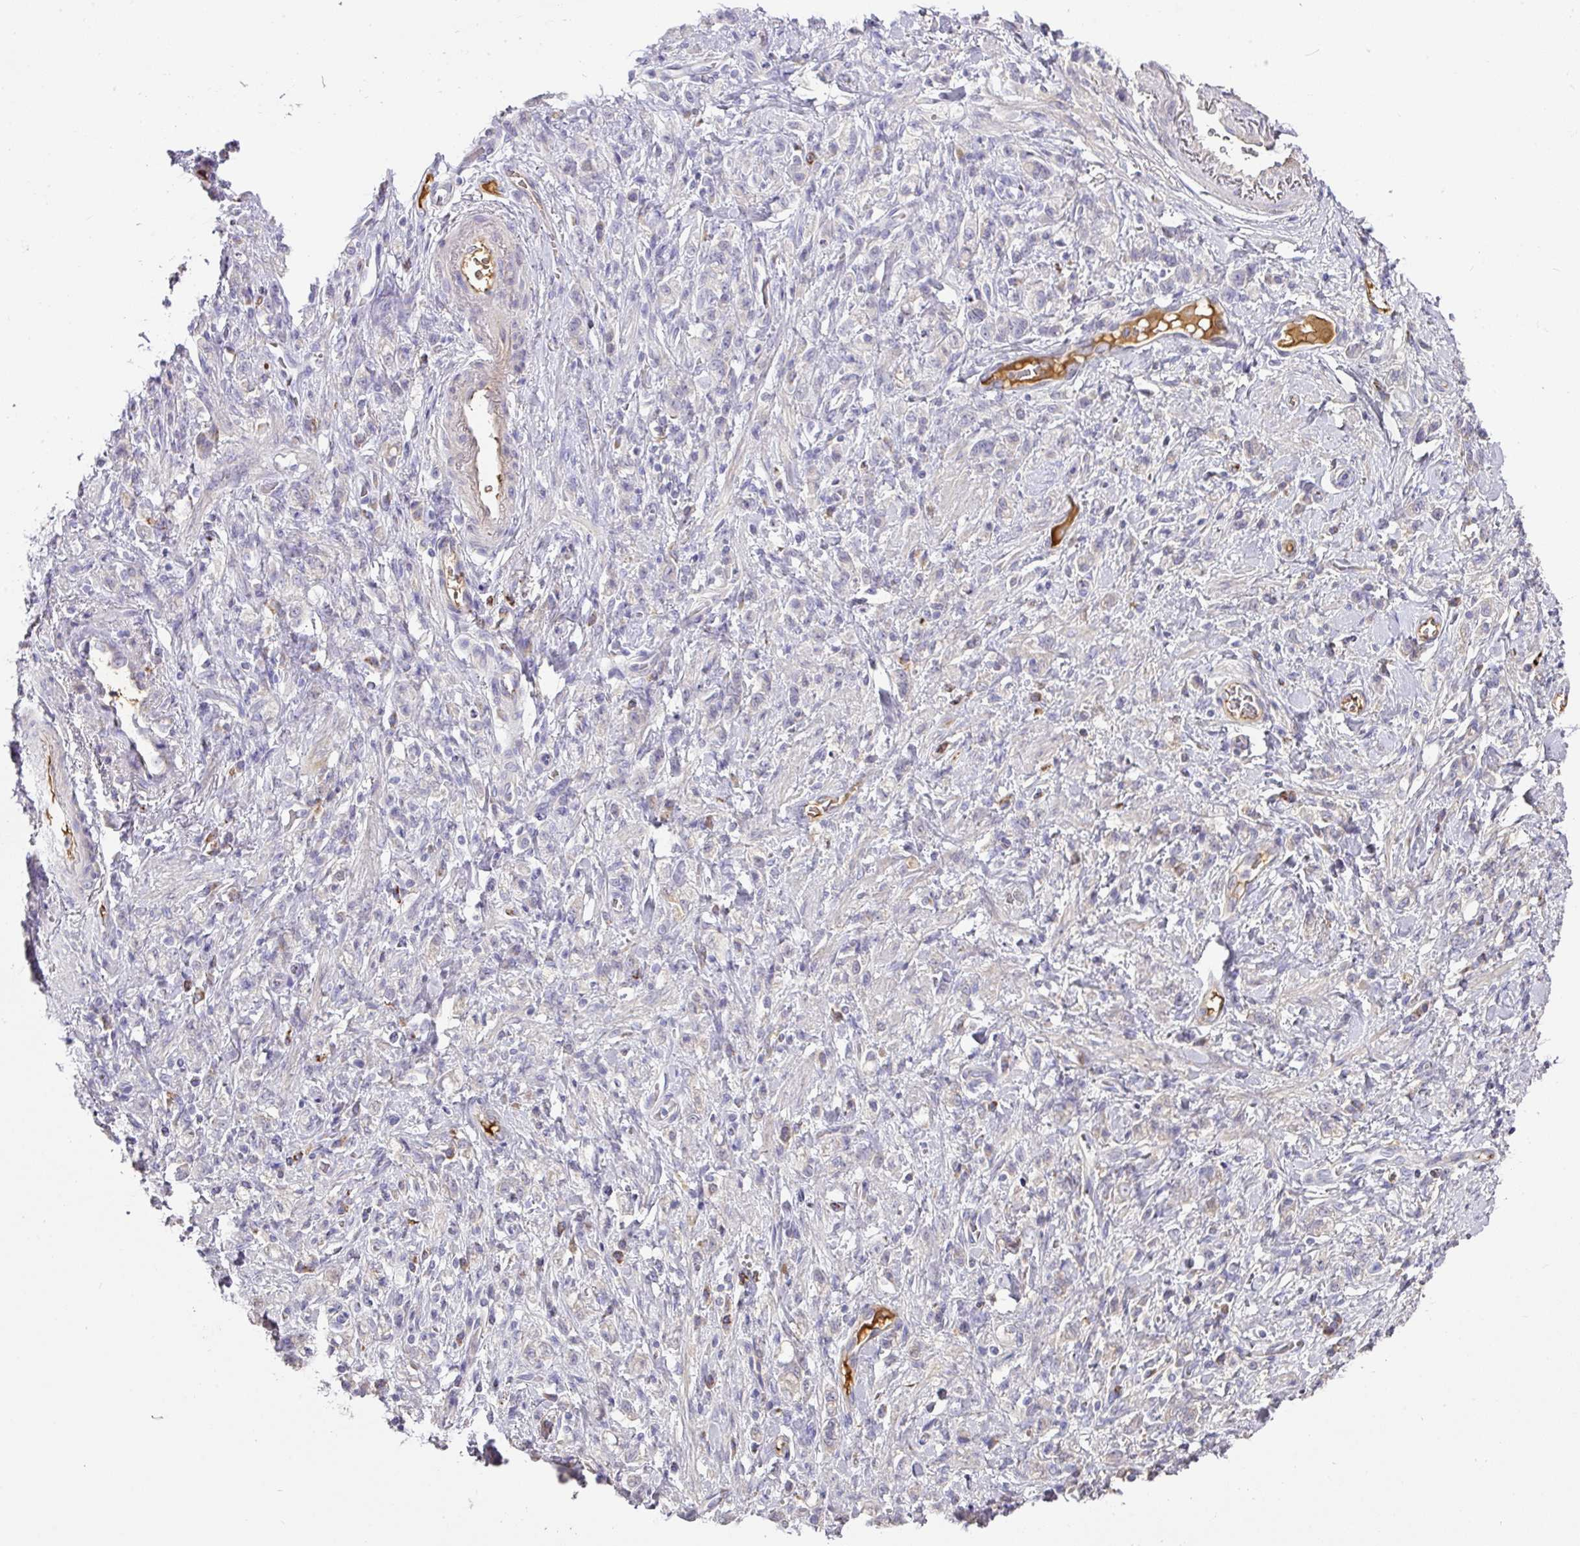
{"staining": {"intensity": "negative", "quantity": "none", "location": "none"}, "tissue": "stomach cancer", "cell_type": "Tumor cells", "image_type": "cancer", "snomed": [{"axis": "morphology", "description": "Adenocarcinoma, NOS"}, {"axis": "topography", "description": "Stomach"}], "caption": "There is no significant expression in tumor cells of stomach cancer (adenocarcinoma).", "gene": "CCZ1", "patient": {"sex": "male", "age": 77}}